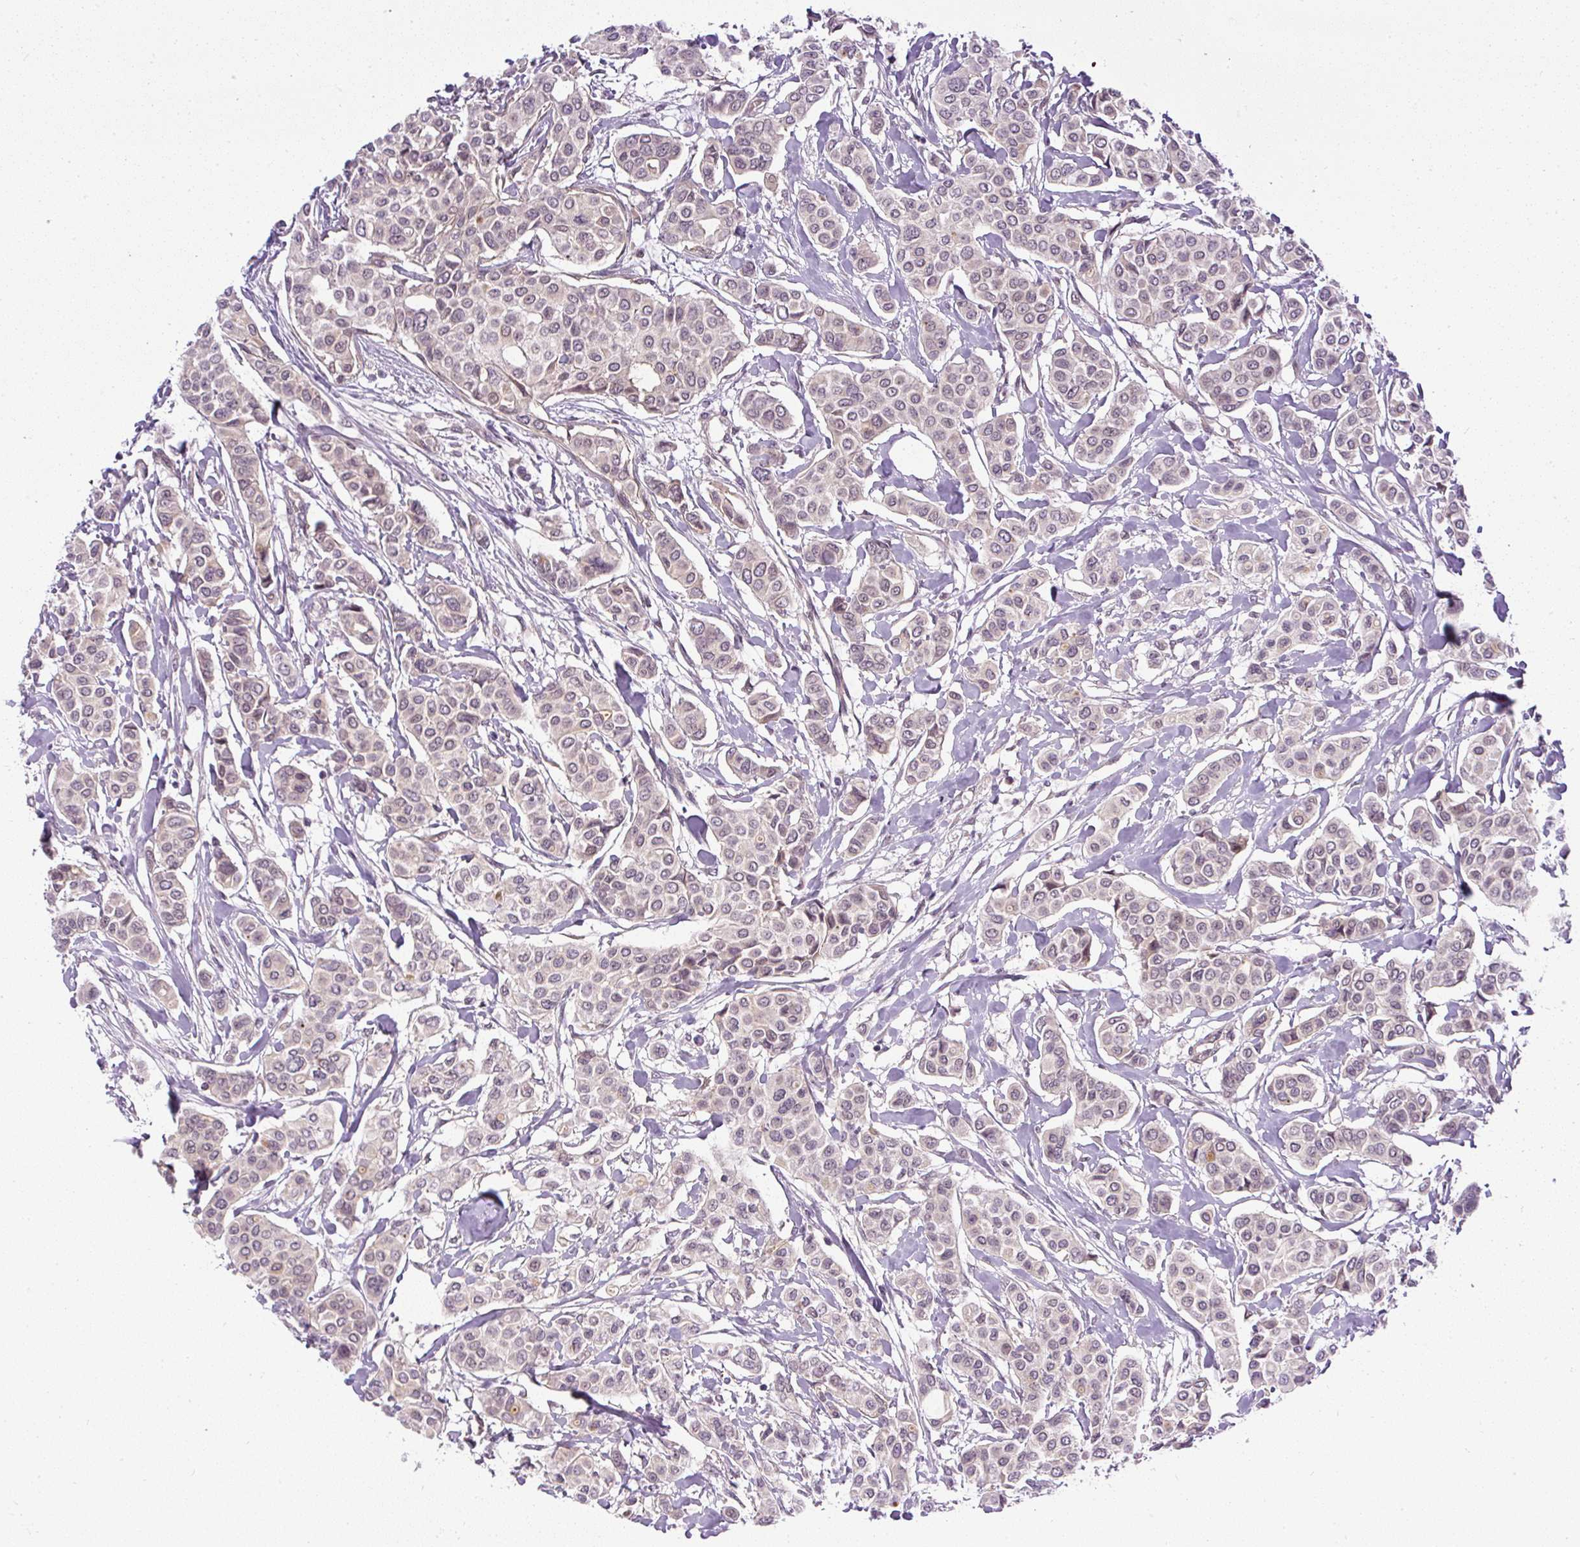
{"staining": {"intensity": "weak", "quantity": "<25%", "location": "nuclear"}, "tissue": "breast cancer", "cell_type": "Tumor cells", "image_type": "cancer", "snomed": [{"axis": "morphology", "description": "Lobular carcinoma"}, {"axis": "topography", "description": "Breast"}], "caption": "IHC of human breast cancer (lobular carcinoma) shows no positivity in tumor cells.", "gene": "FAM117B", "patient": {"sex": "female", "age": 51}}